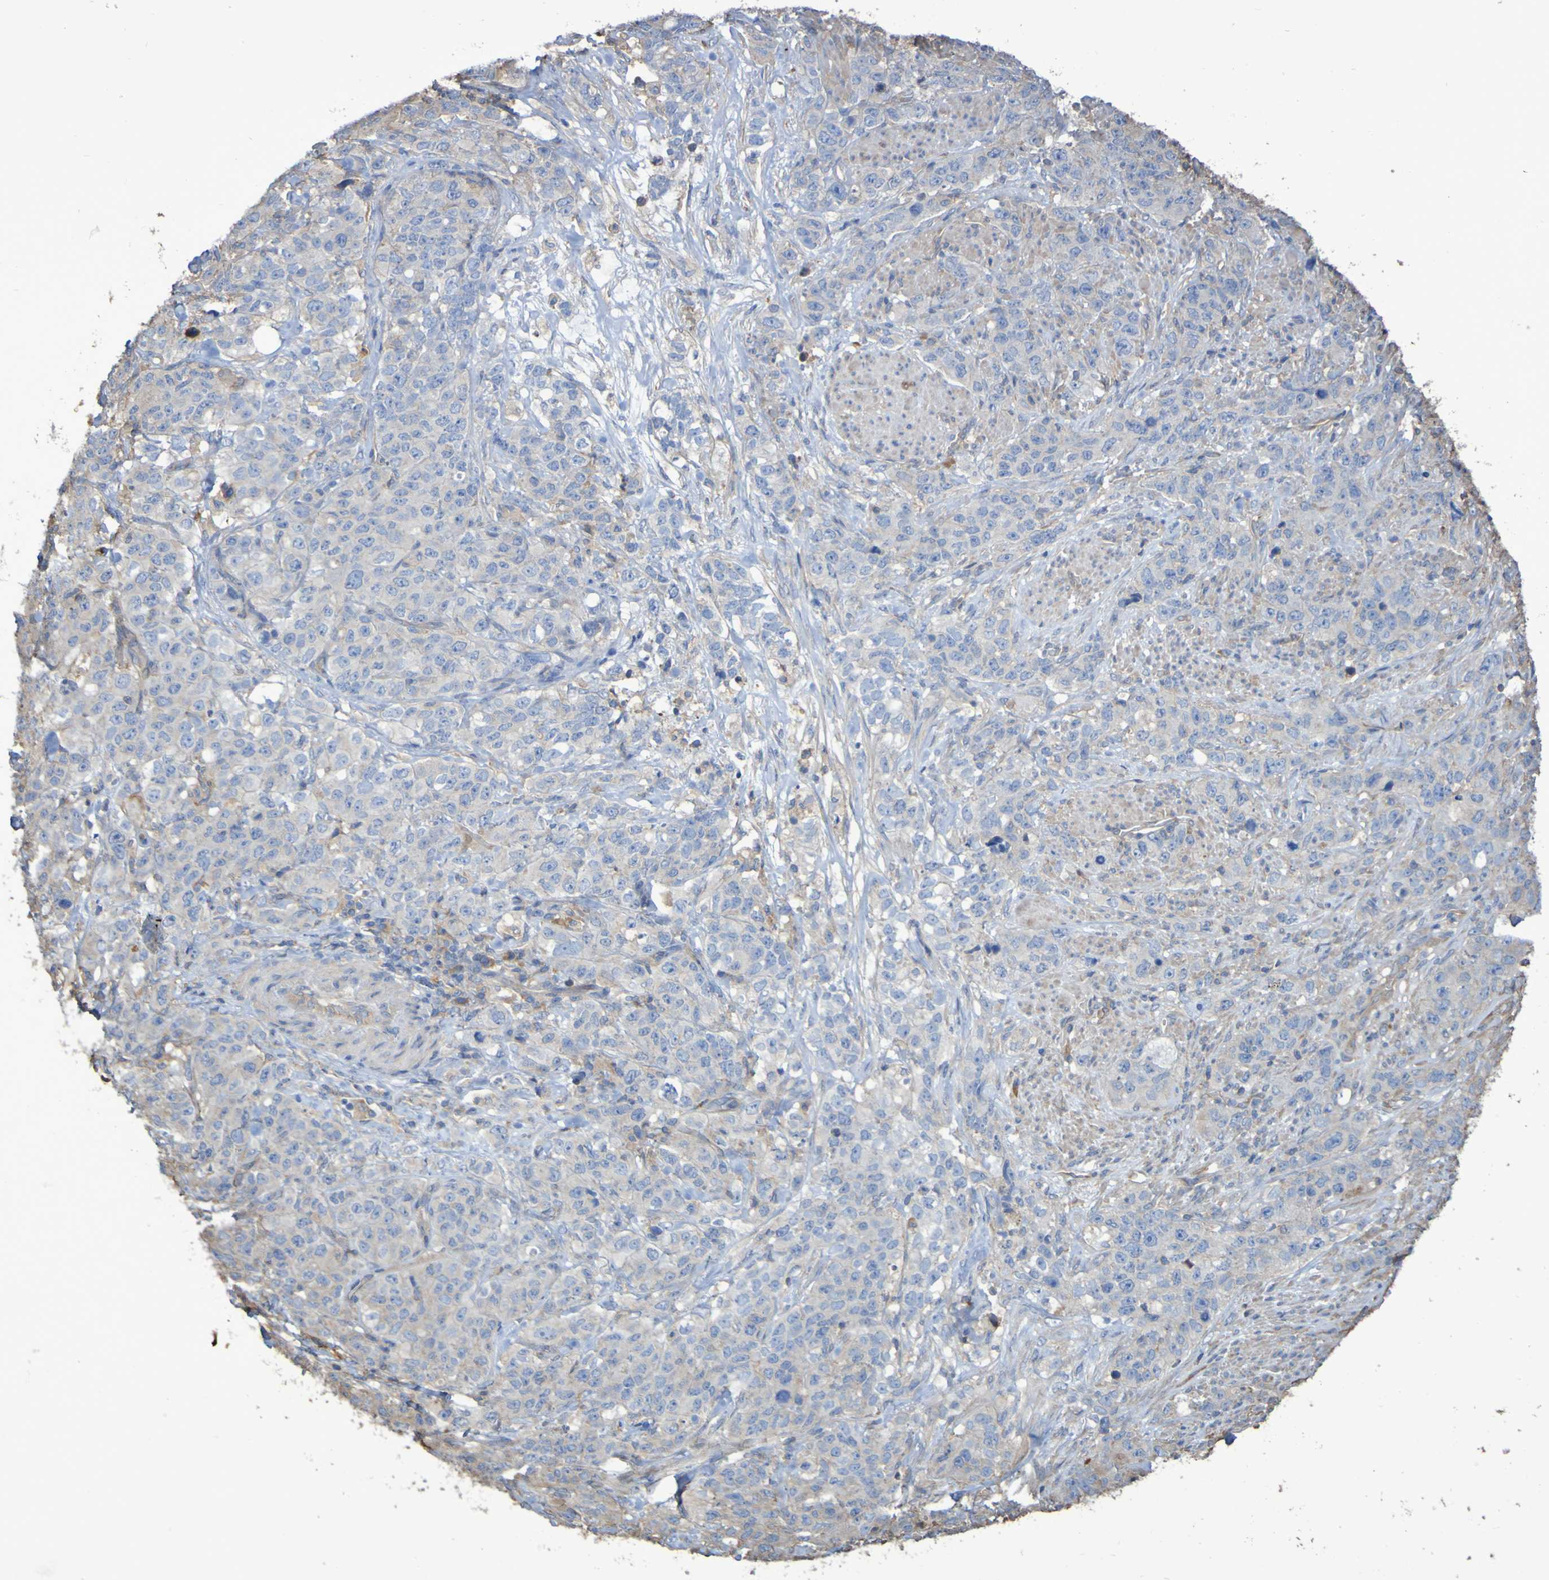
{"staining": {"intensity": "negative", "quantity": "none", "location": "none"}, "tissue": "stomach cancer", "cell_type": "Tumor cells", "image_type": "cancer", "snomed": [{"axis": "morphology", "description": "Adenocarcinoma, NOS"}, {"axis": "topography", "description": "Stomach"}], "caption": "The immunohistochemistry (IHC) image has no significant expression in tumor cells of stomach cancer tissue.", "gene": "SYNJ1", "patient": {"sex": "male", "age": 48}}